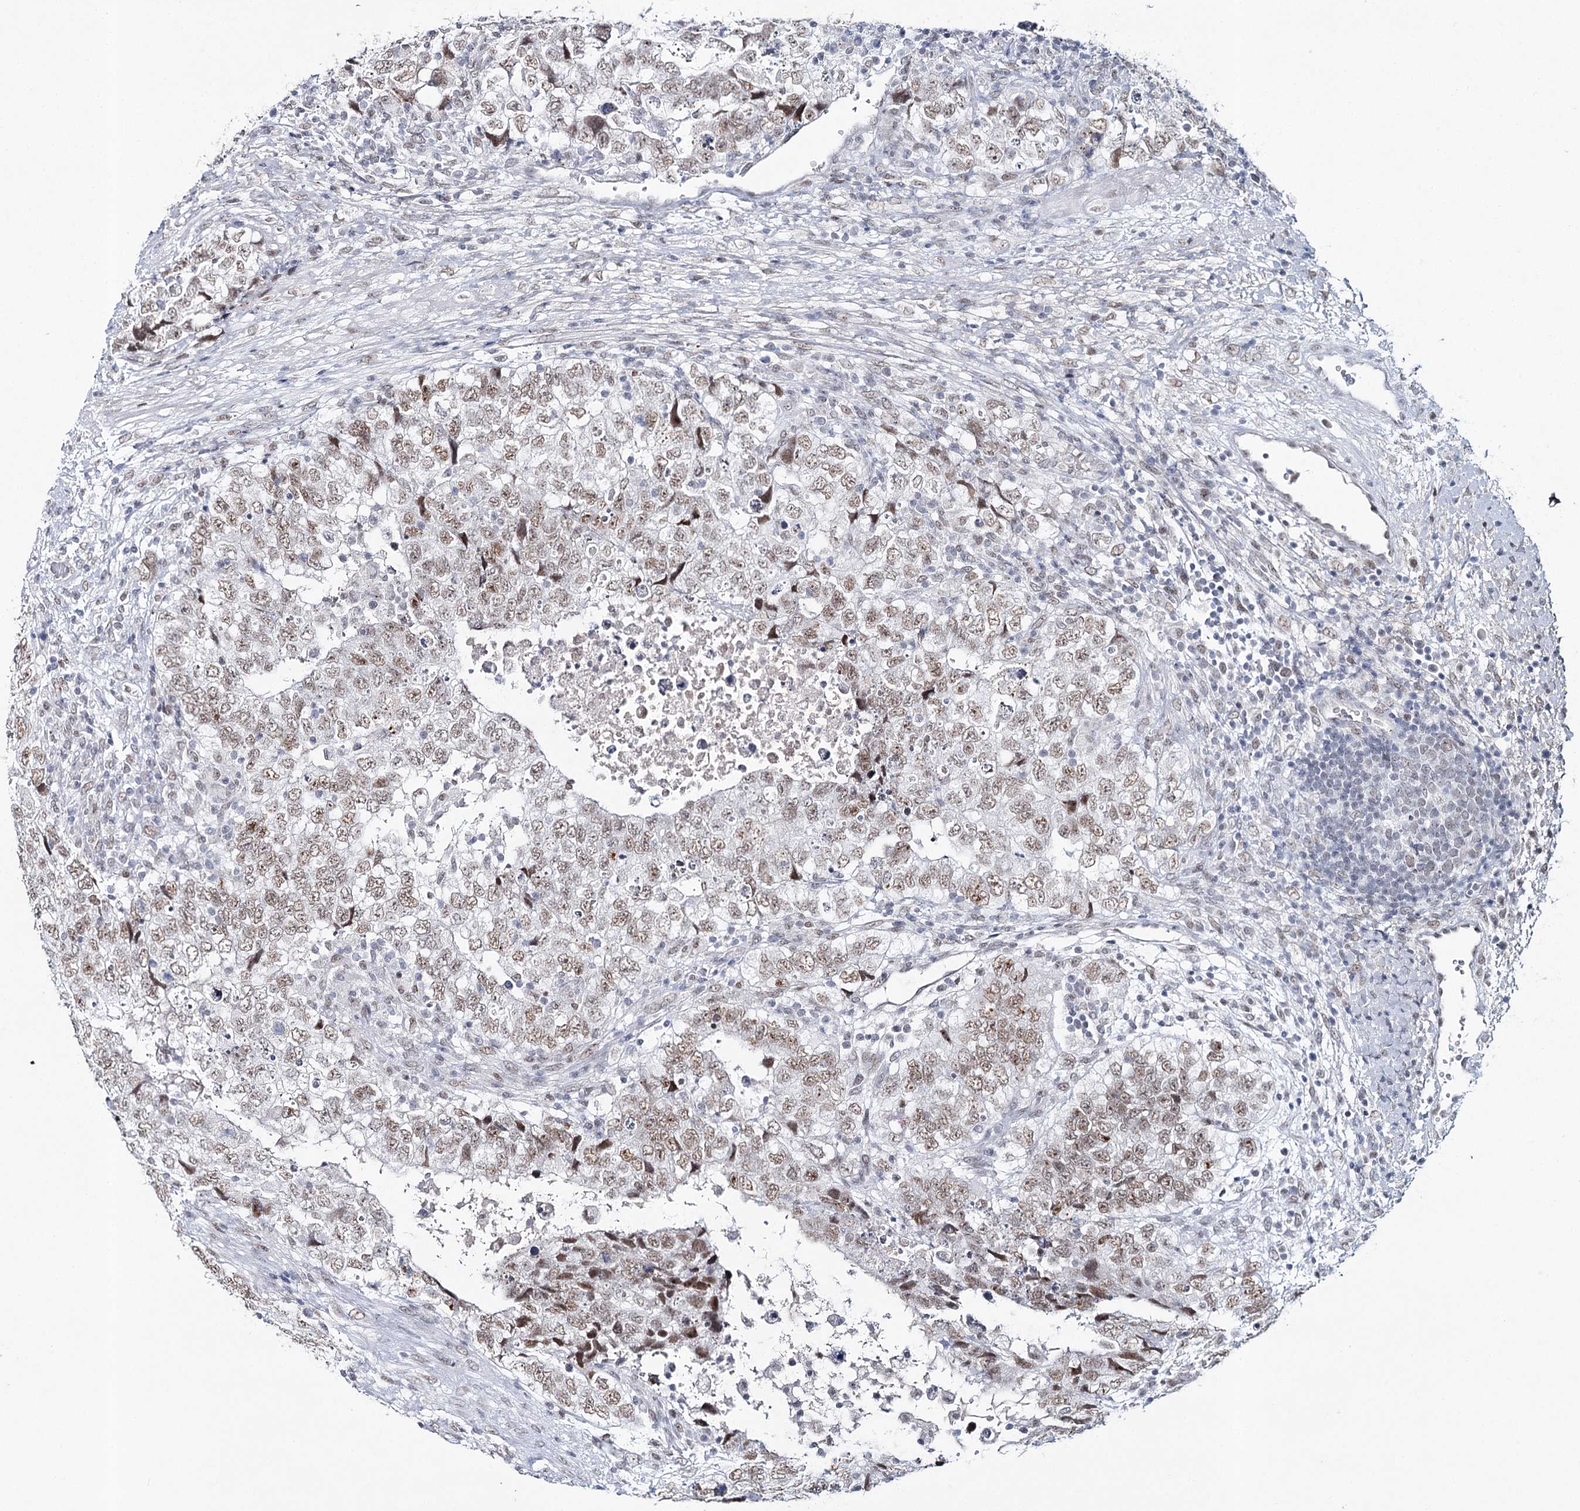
{"staining": {"intensity": "weak", "quantity": ">75%", "location": "nuclear"}, "tissue": "testis cancer", "cell_type": "Tumor cells", "image_type": "cancer", "snomed": [{"axis": "morphology", "description": "Carcinoma, Embryonal, NOS"}, {"axis": "topography", "description": "Testis"}], "caption": "The immunohistochemical stain shows weak nuclear expression in tumor cells of testis cancer tissue. The staining is performed using DAB (3,3'-diaminobenzidine) brown chromogen to label protein expression. The nuclei are counter-stained blue using hematoxylin.", "gene": "ZC3H8", "patient": {"sex": "male", "age": 37}}